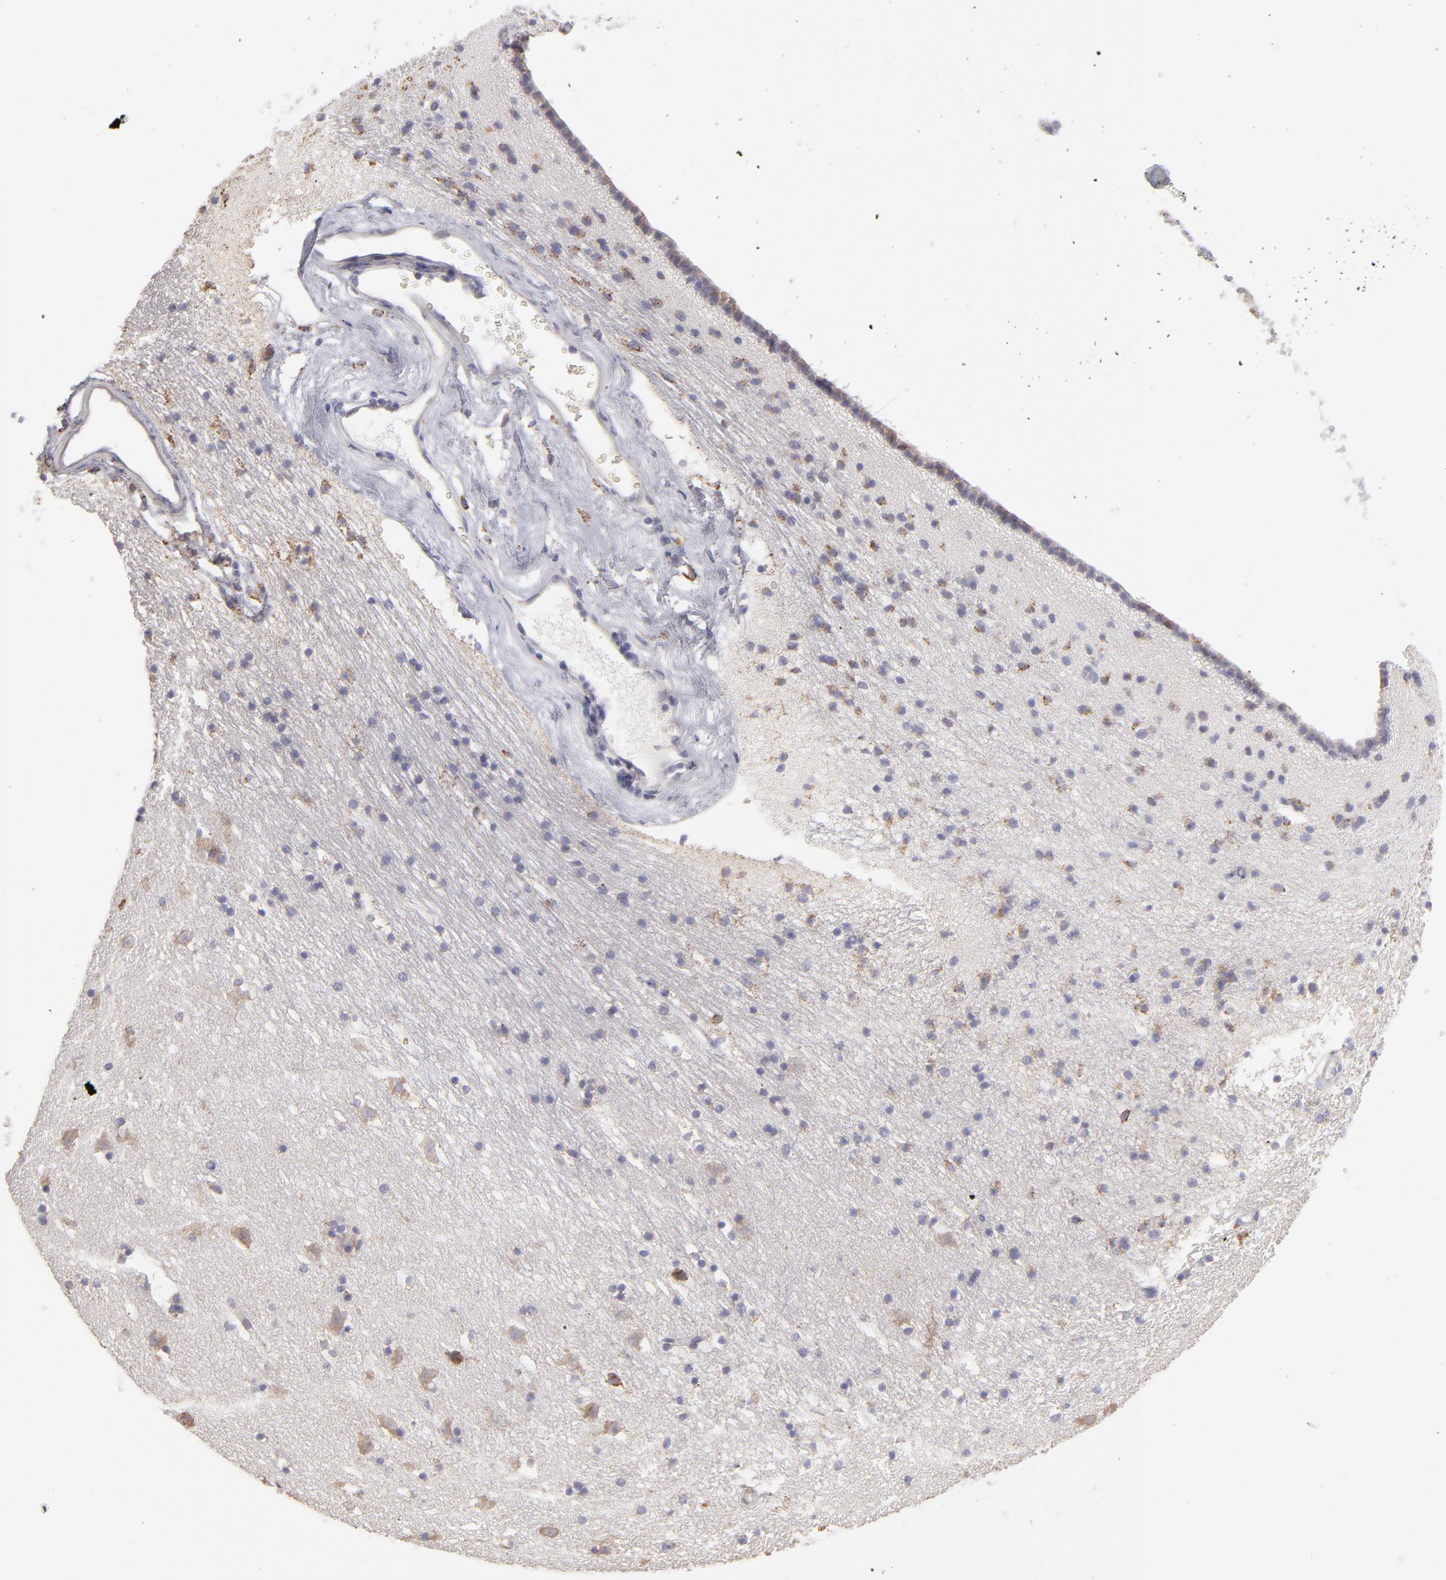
{"staining": {"intensity": "negative", "quantity": "none", "location": "none"}, "tissue": "caudate", "cell_type": "Glial cells", "image_type": "normal", "snomed": [{"axis": "morphology", "description": "Normal tissue, NOS"}, {"axis": "topography", "description": "Lateral ventricle wall"}], "caption": "Immunohistochemical staining of benign human caudate reveals no significant staining in glial cells.", "gene": "CALR", "patient": {"sex": "male", "age": 45}}